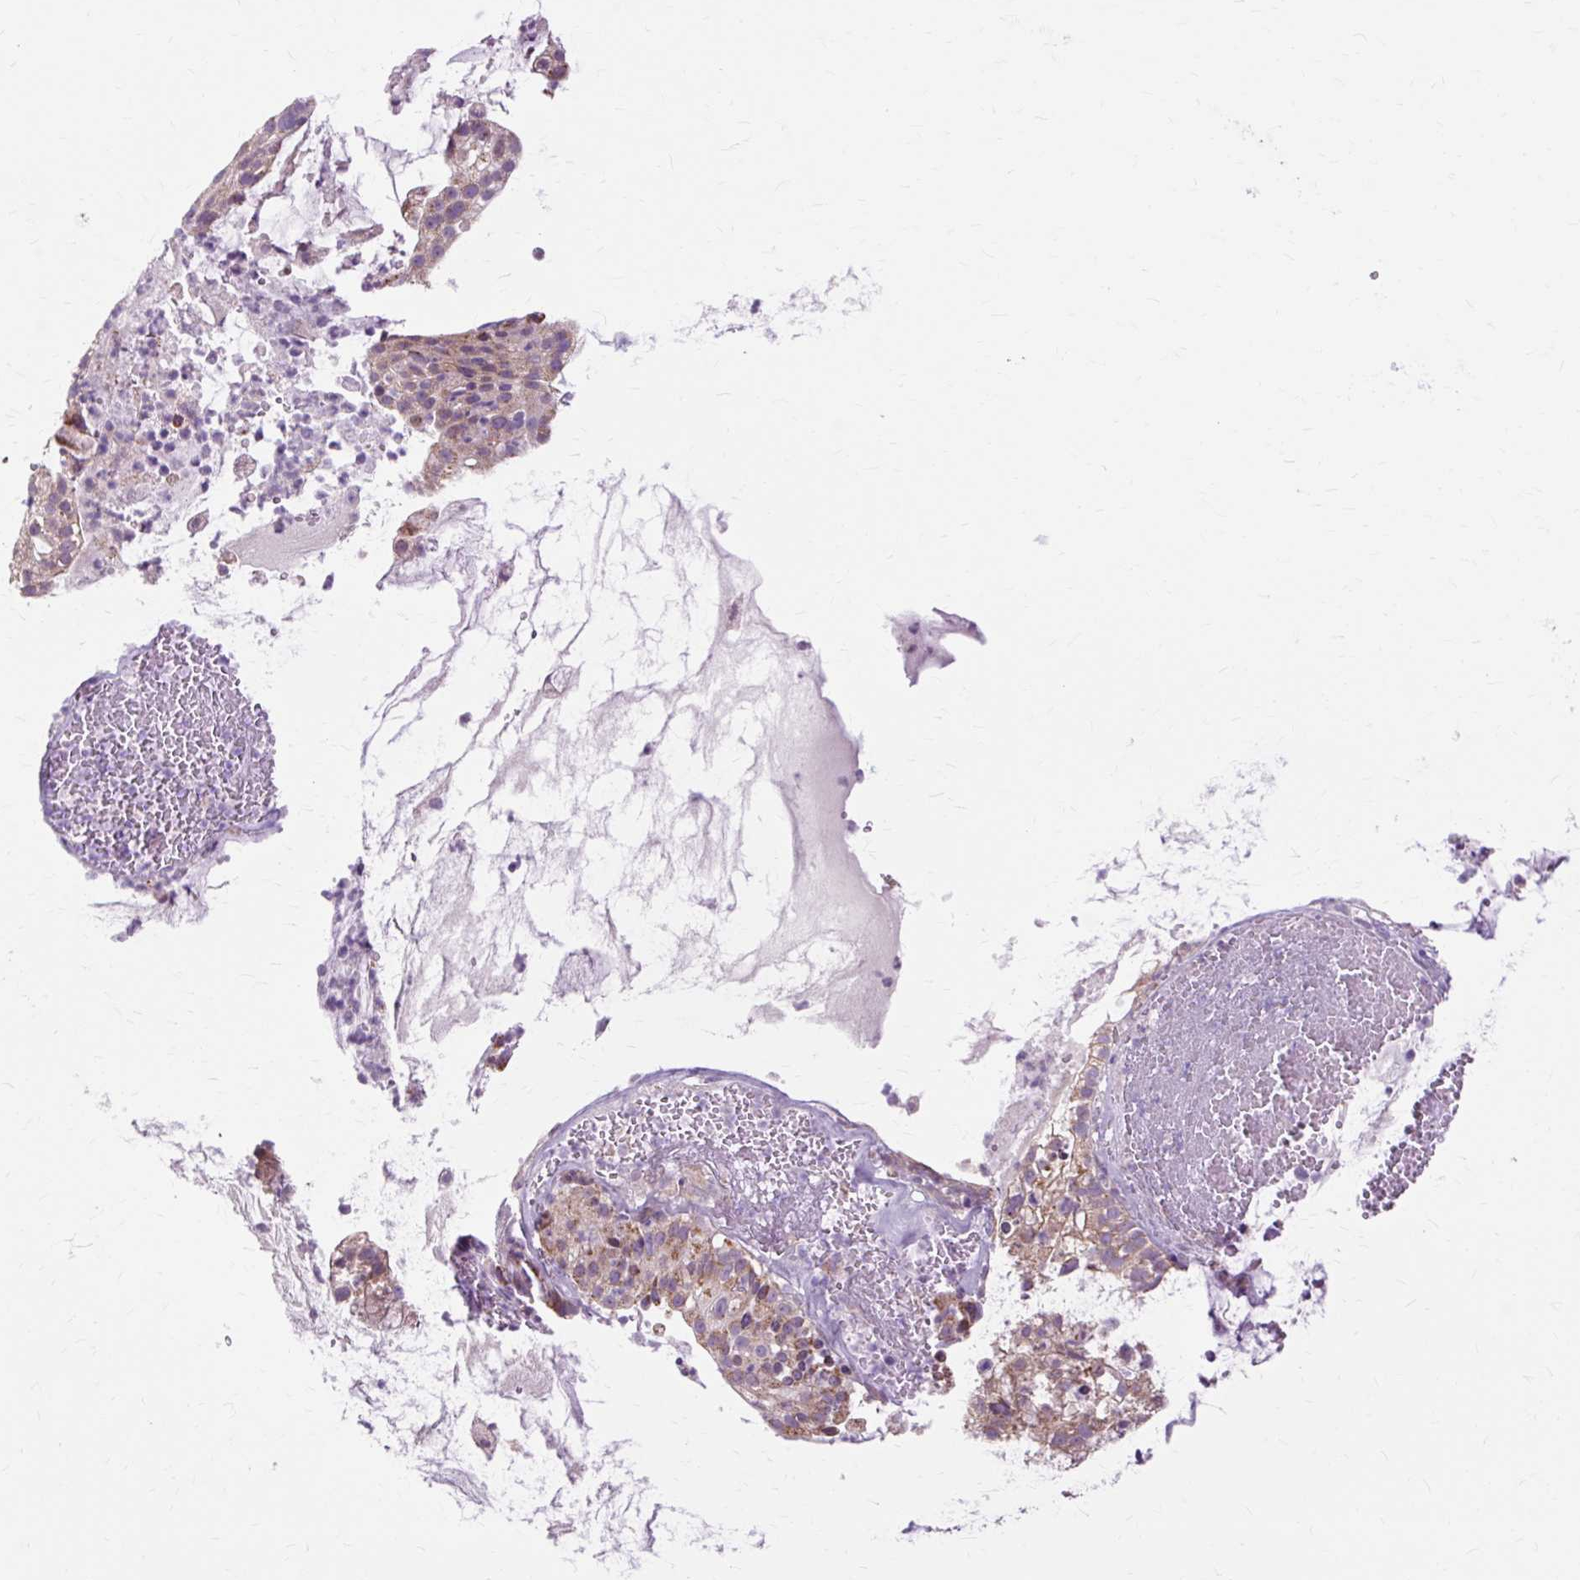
{"staining": {"intensity": "moderate", "quantity": ">75%", "location": "cytoplasmic/membranous"}, "tissue": "cervical cancer", "cell_type": "Tumor cells", "image_type": "cancer", "snomed": [{"axis": "morphology", "description": "Adenocarcinoma, NOS"}, {"axis": "topography", "description": "Cervix"}], "caption": "This is an image of IHC staining of cervical cancer, which shows moderate positivity in the cytoplasmic/membranous of tumor cells.", "gene": "PDZD2", "patient": {"sex": "female", "age": 41}}